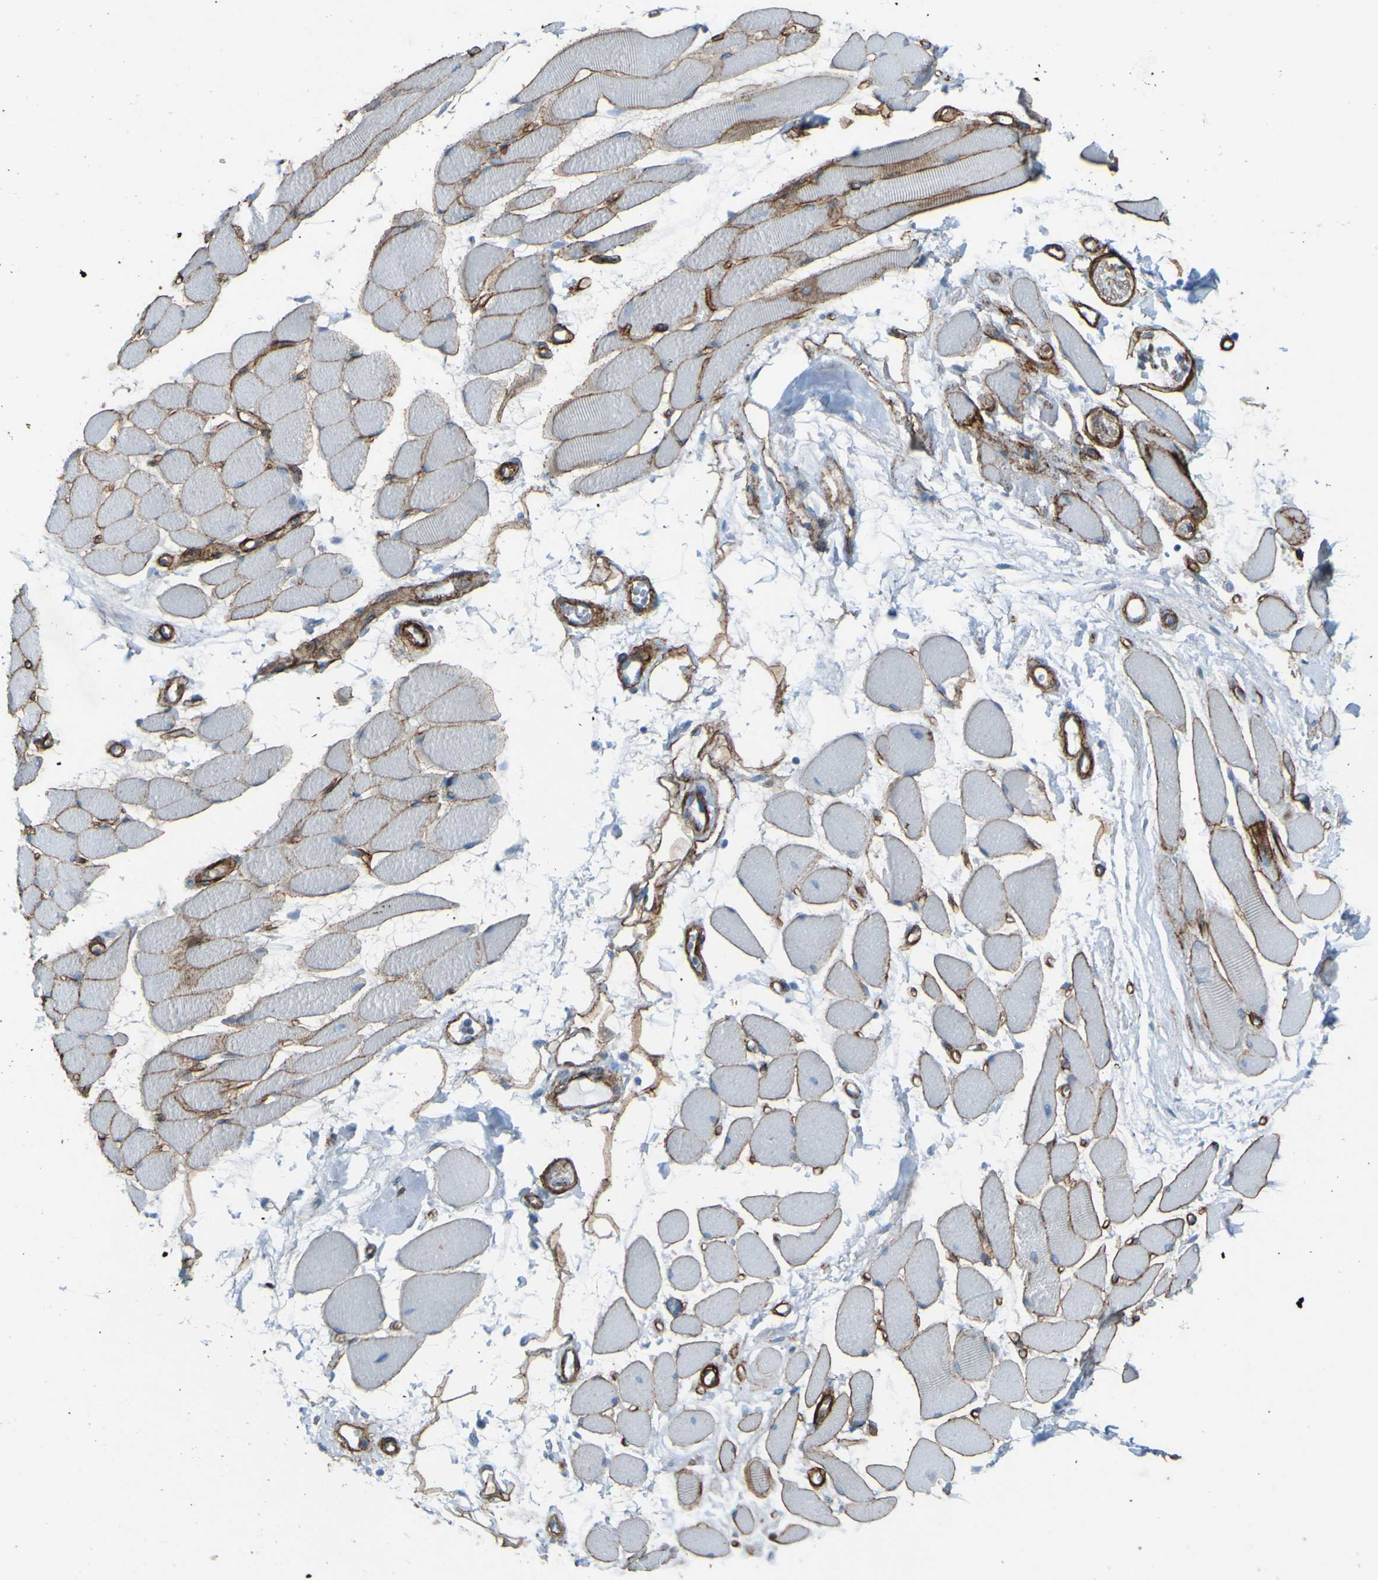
{"staining": {"intensity": "strong", "quantity": ">75%", "location": "cytoplasmic/membranous"}, "tissue": "skeletal muscle", "cell_type": "Myocytes", "image_type": "normal", "snomed": [{"axis": "morphology", "description": "Normal tissue, NOS"}, {"axis": "topography", "description": "Skeletal muscle"}, {"axis": "topography", "description": "Peripheral nerve tissue"}], "caption": "The immunohistochemical stain shows strong cytoplasmic/membranous expression in myocytes of unremarkable skeletal muscle.", "gene": "COL4A2", "patient": {"sex": "female", "age": 84}}